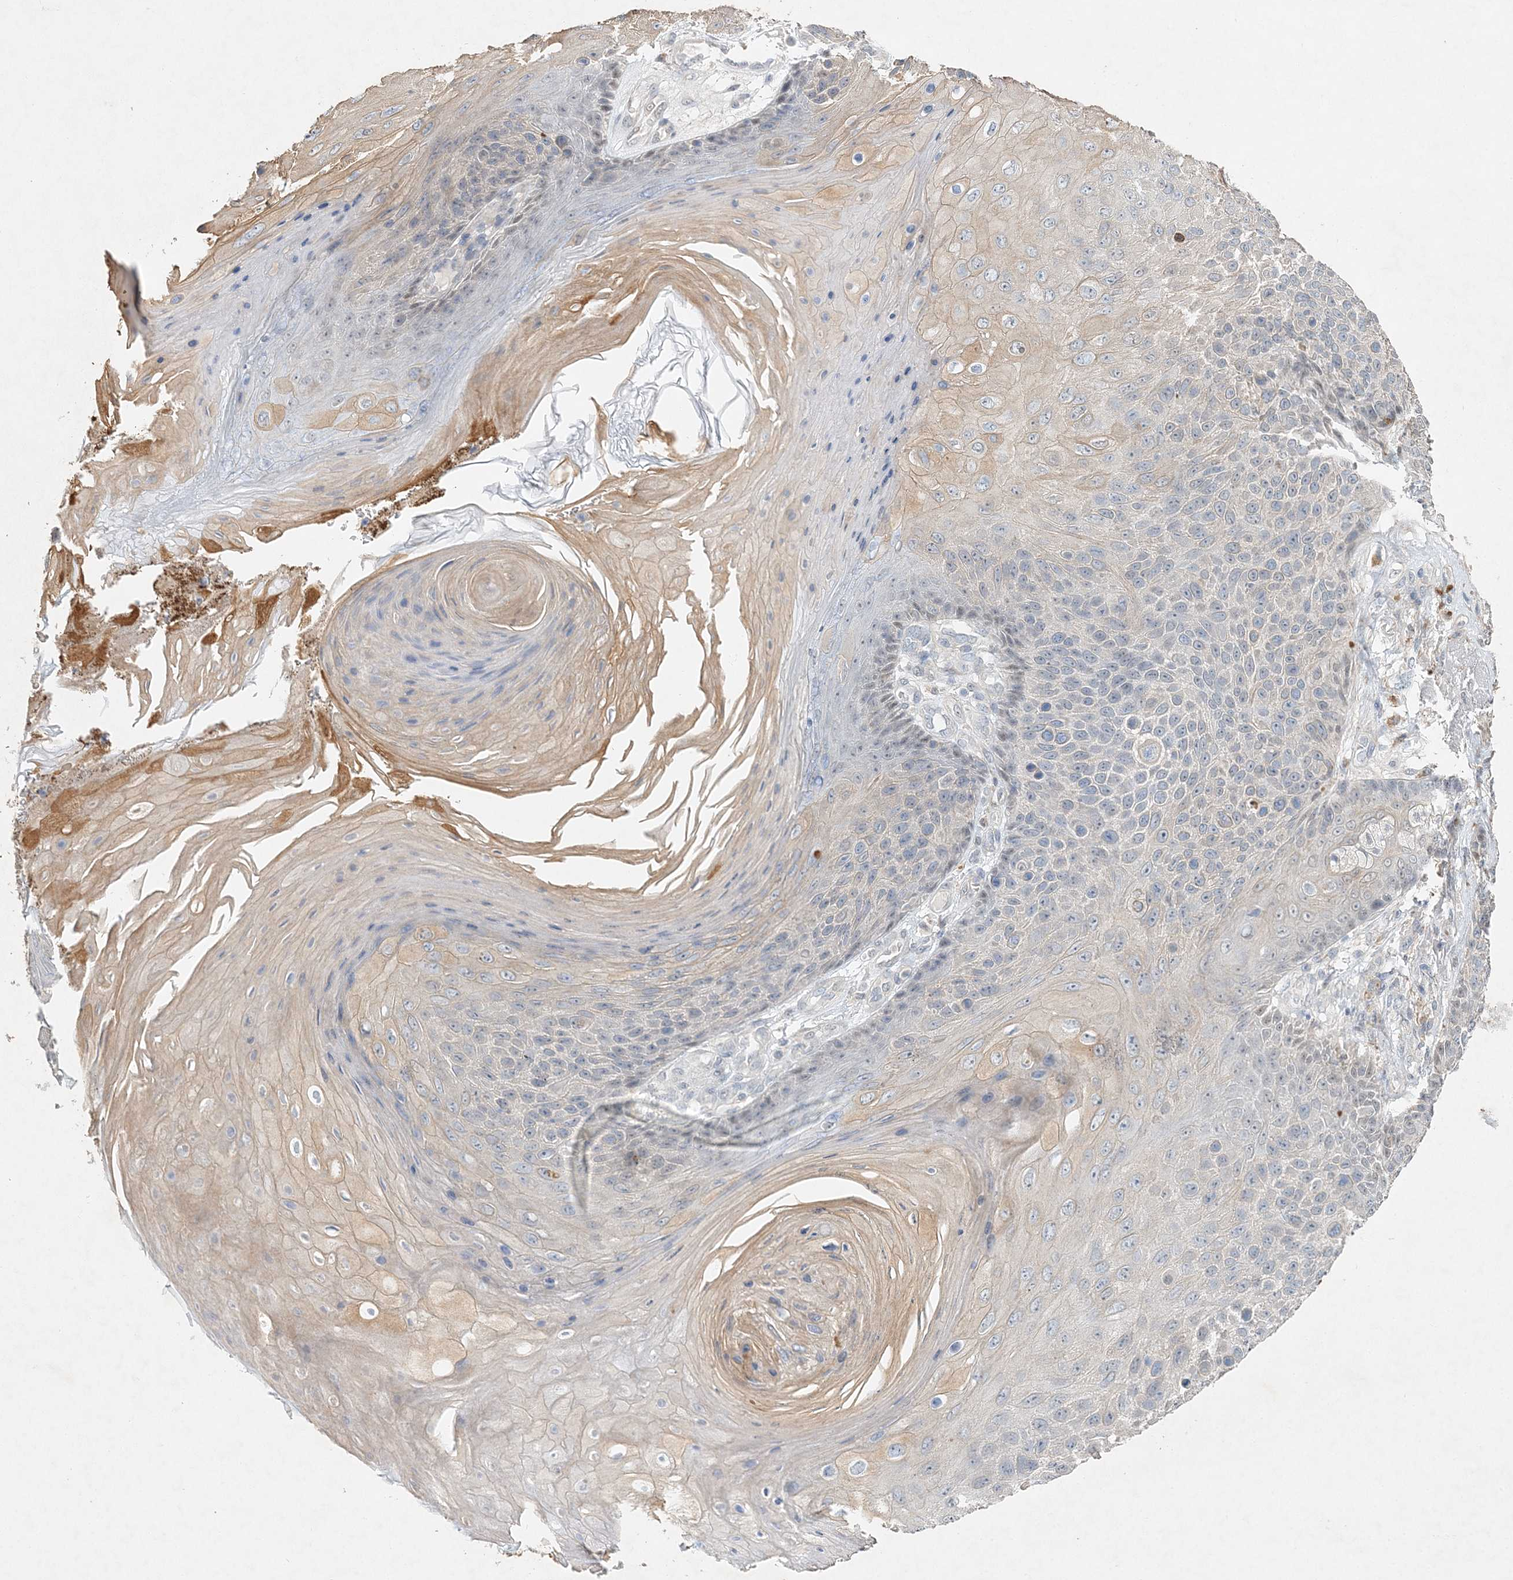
{"staining": {"intensity": "weak", "quantity": "<25%", "location": "cytoplasmic/membranous"}, "tissue": "skin cancer", "cell_type": "Tumor cells", "image_type": "cancer", "snomed": [{"axis": "morphology", "description": "Squamous cell carcinoma, NOS"}, {"axis": "topography", "description": "Skin"}], "caption": "An IHC micrograph of skin squamous cell carcinoma is shown. There is no staining in tumor cells of skin squamous cell carcinoma. (DAB (3,3'-diaminobenzidine) IHC, high magnification).", "gene": "MAT2B", "patient": {"sex": "female", "age": 88}}